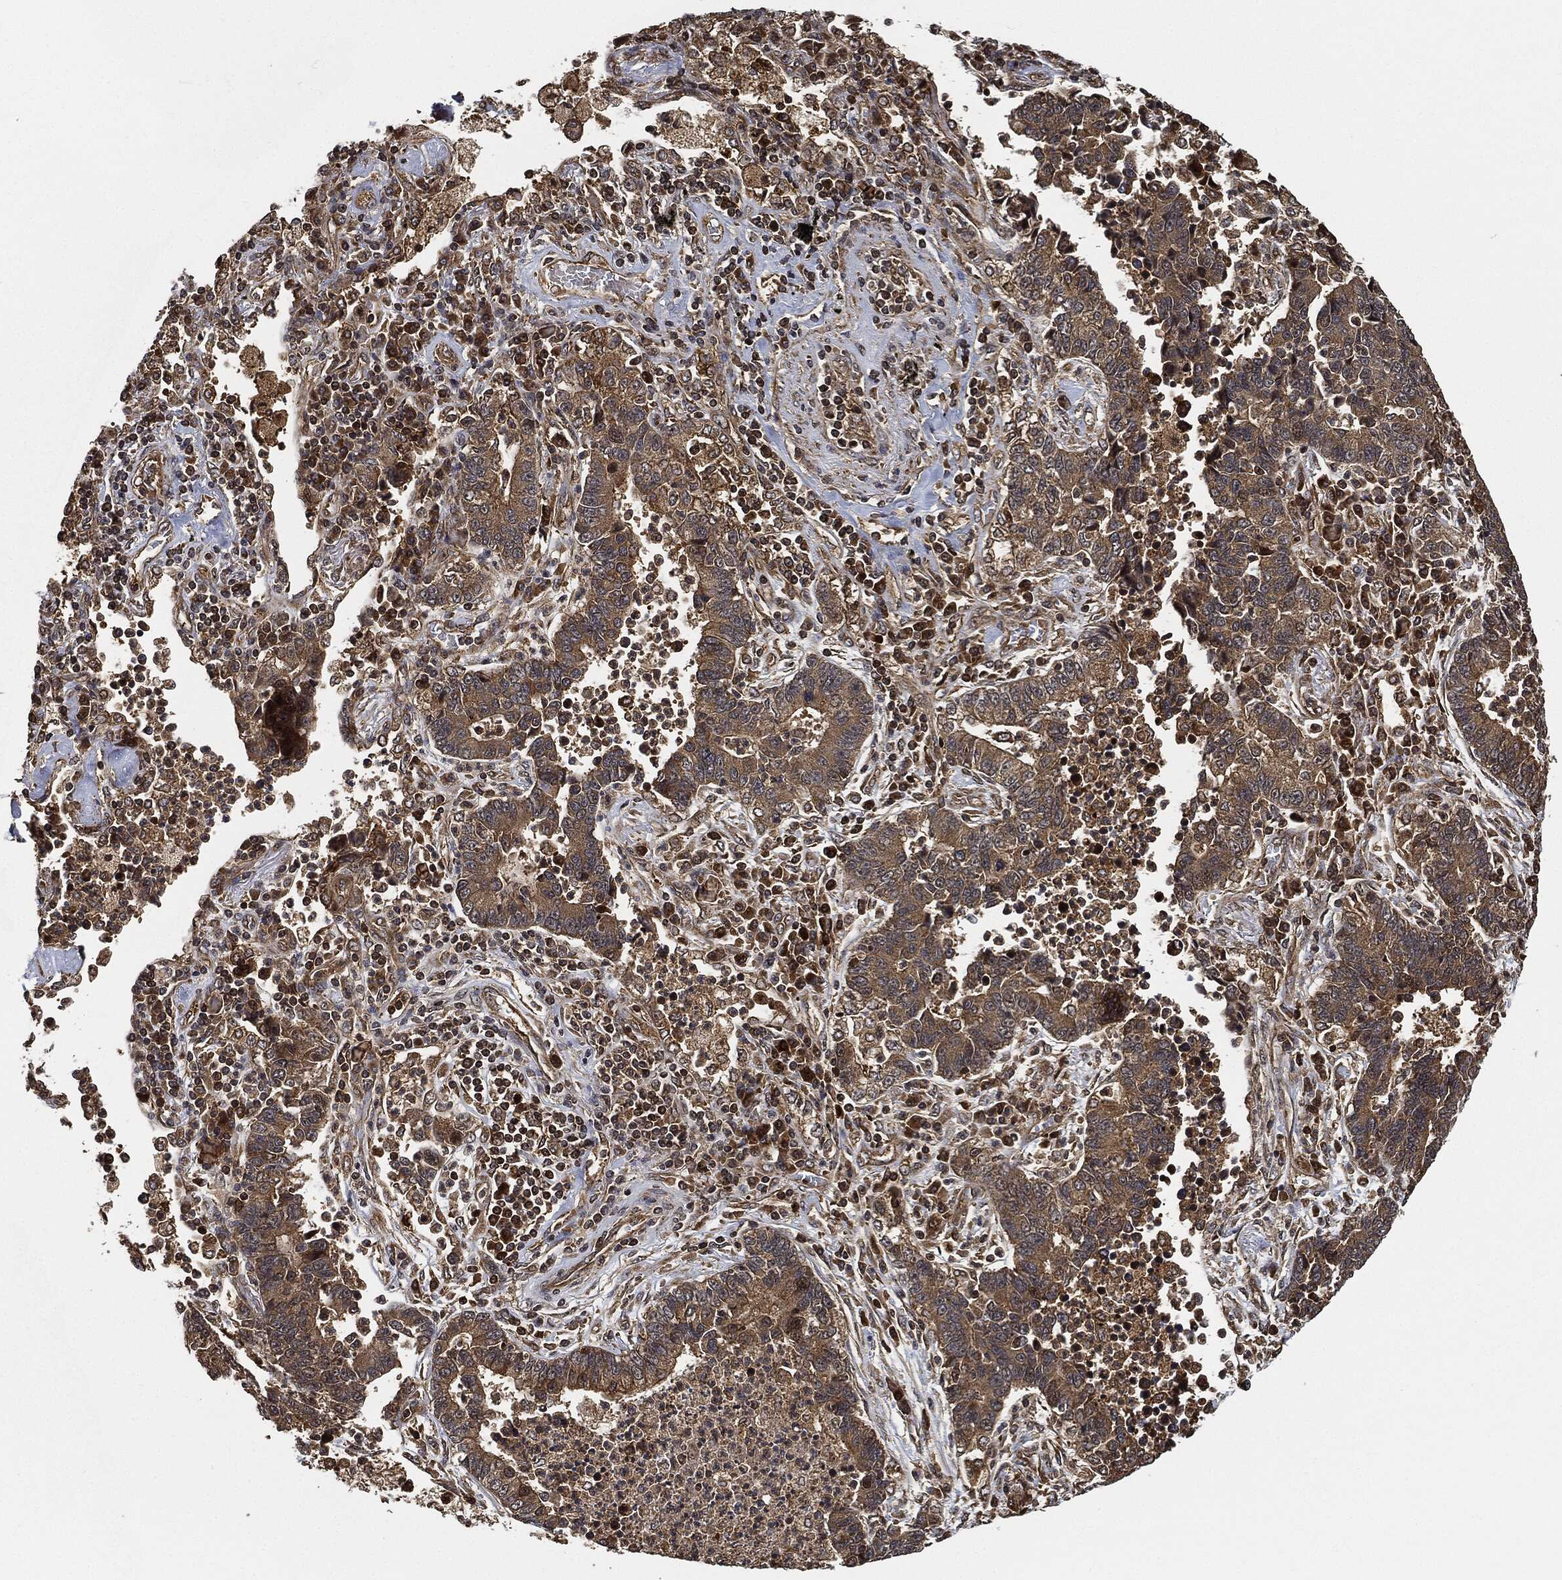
{"staining": {"intensity": "moderate", "quantity": ">75%", "location": "cytoplasmic/membranous"}, "tissue": "lung cancer", "cell_type": "Tumor cells", "image_type": "cancer", "snomed": [{"axis": "morphology", "description": "Adenocarcinoma, NOS"}, {"axis": "topography", "description": "Lung"}], "caption": "This is an image of immunohistochemistry (IHC) staining of lung cancer (adenocarcinoma), which shows moderate positivity in the cytoplasmic/membranous of tumor cells.", "gene": "CEP290", "patient": {"sex": "female", "age": 57}}